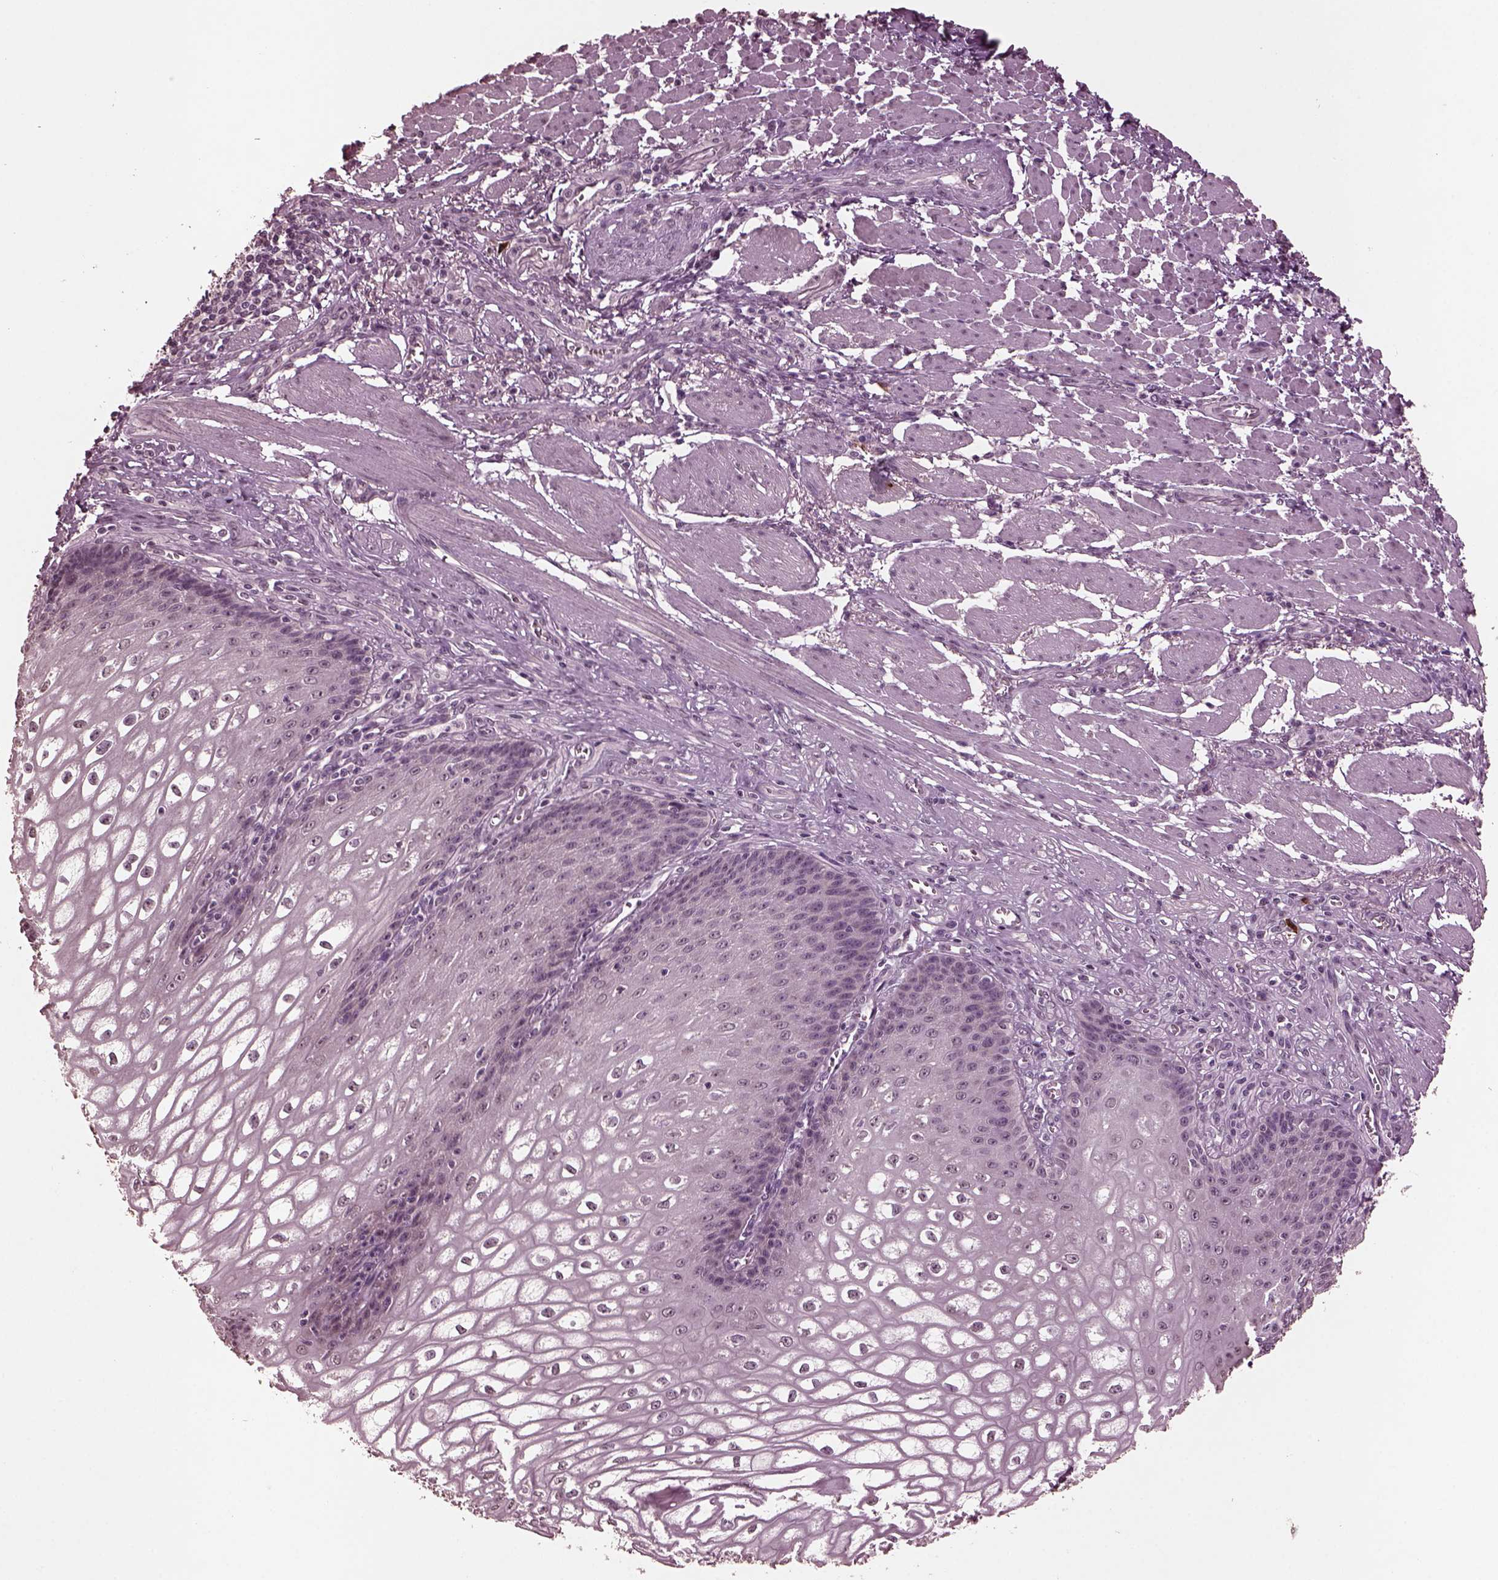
{"staining": {"intensity": "negative", "quantity": "none", "location": "none"}, "tissue": "esophagus", "cell_type": "Squamous epithelial cells", "image_type": "normal", "snomed": [{"axis": "morphology", "description": "Normal tissue, NOS"}, {"axis": "topography", "description": "Esophagus"}], "caption": "High power microscopy histopathology image of an IHC photomicrograph of benign esophagus, revealing no significant positivity in squamous epithelial cells.", "gene": "IL18RAP", "patient": {"sex": "male", "age": 58}}